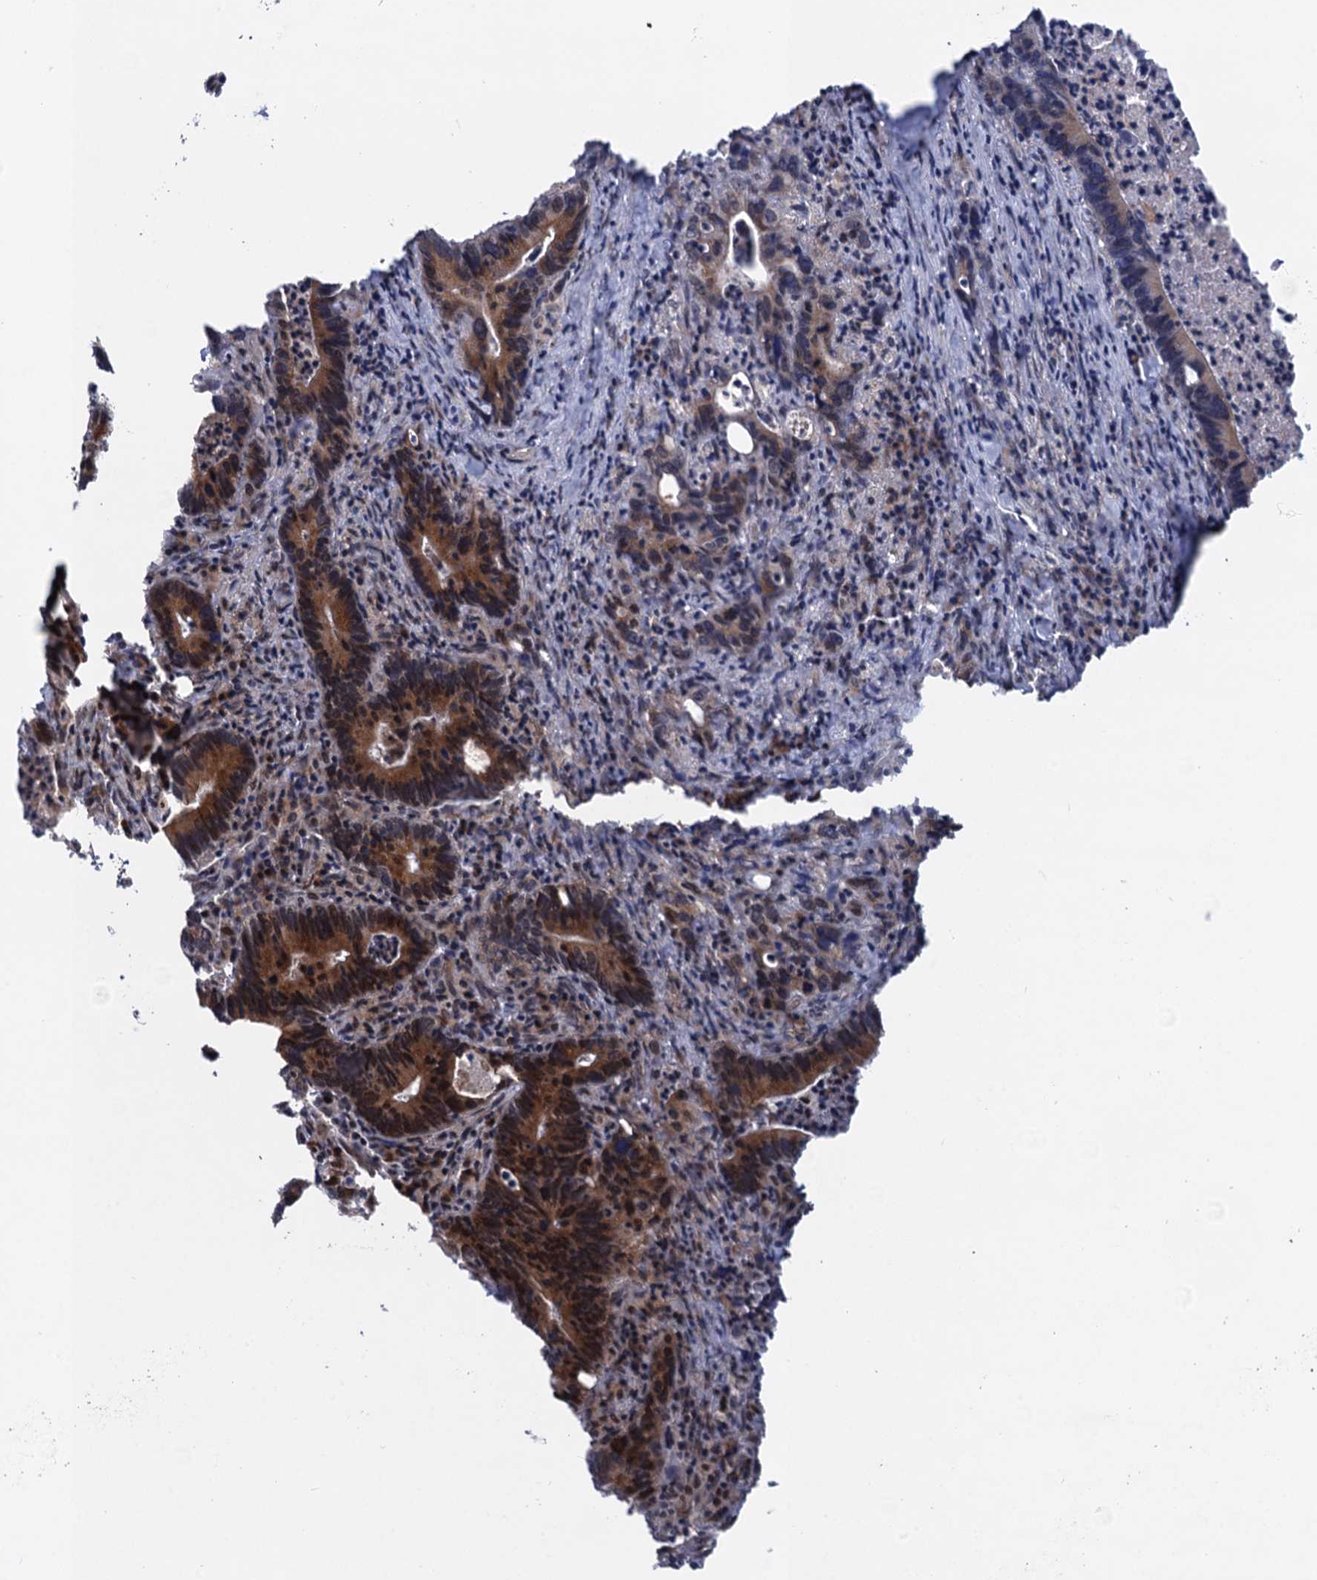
{"staining": {"intensity": "moderate", "quantity": ">75%", "location": "cytoplasmic/membranous"}, "tissue": "colorectal cancer", "cell_type": "Tumor cells", "image_type": "cancer", "snomed": [{"axis": "morphology", "description": "Adenocarcinoma, NOS"}, {"axis": "topography", "description": "Colon"}], "caption": "This is a photomicrograph of immunohistochemistry (IHC) staining of colorectal adenocarcinoma, which shows moderate staining in the cytoplasmic/membranous of tumor cells.", "gene": "NEK8", "patient": {"sex": "female", "age": 75}}